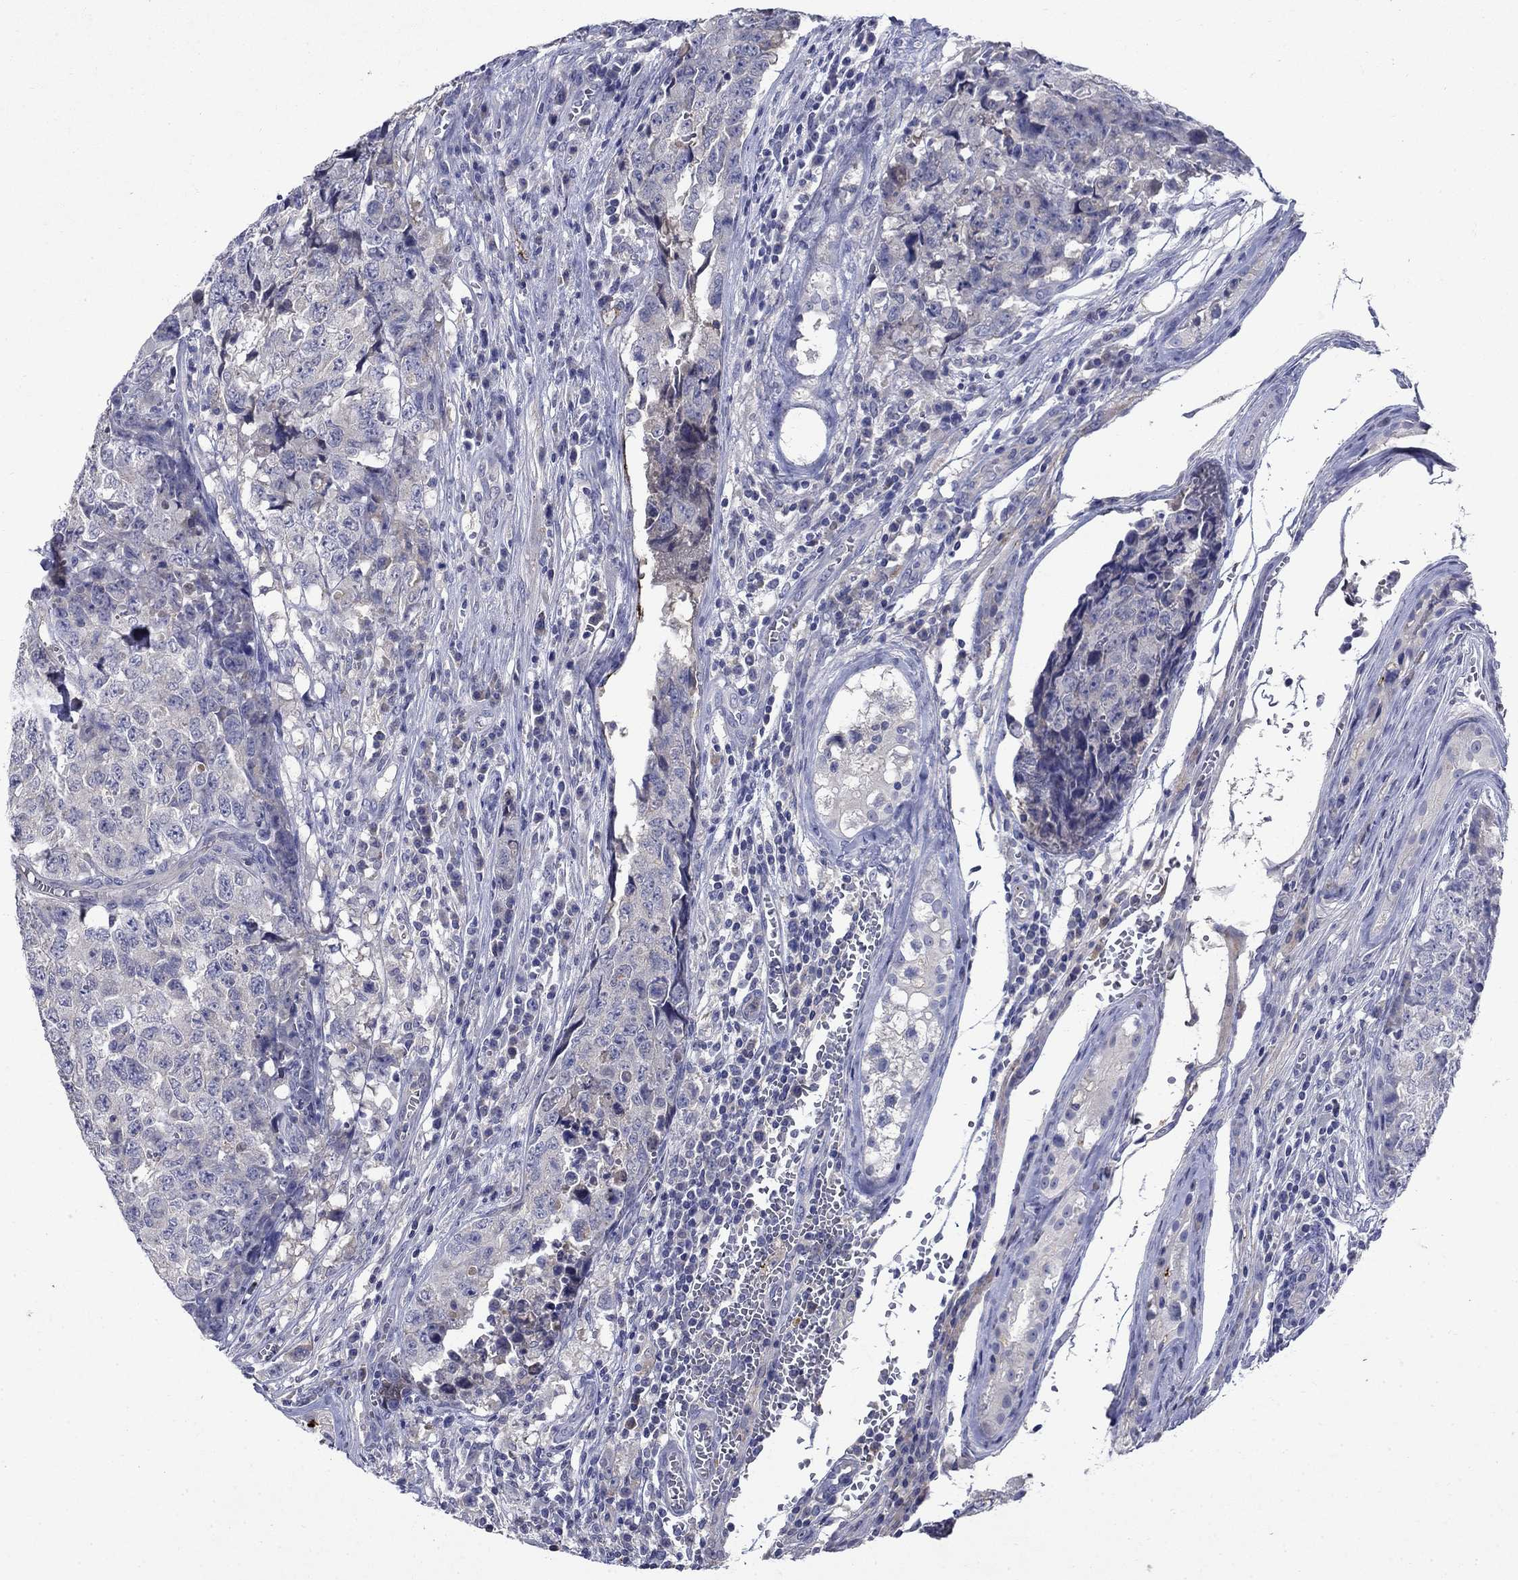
{"staining": {"intensity": "negative", "quantity": "none", "location": "none"}, "tissue": "testis cancer", "cell_type": "Tumor cells", "image_type": "cancer", "snomed": [{"axis": "morphology", "description": "Carcinoma, Embryonal, NOS"}, {"axis": "topography", "description": "Testis"}], "caption": "Immunohistochemistry (IHC) photomicrograph of human testis embryonal carcinoma stained for a protein (brown), which displays no expression in tumor cells.", "gene": "STAB2", "patient": {"sex": "male", "age": 23}}